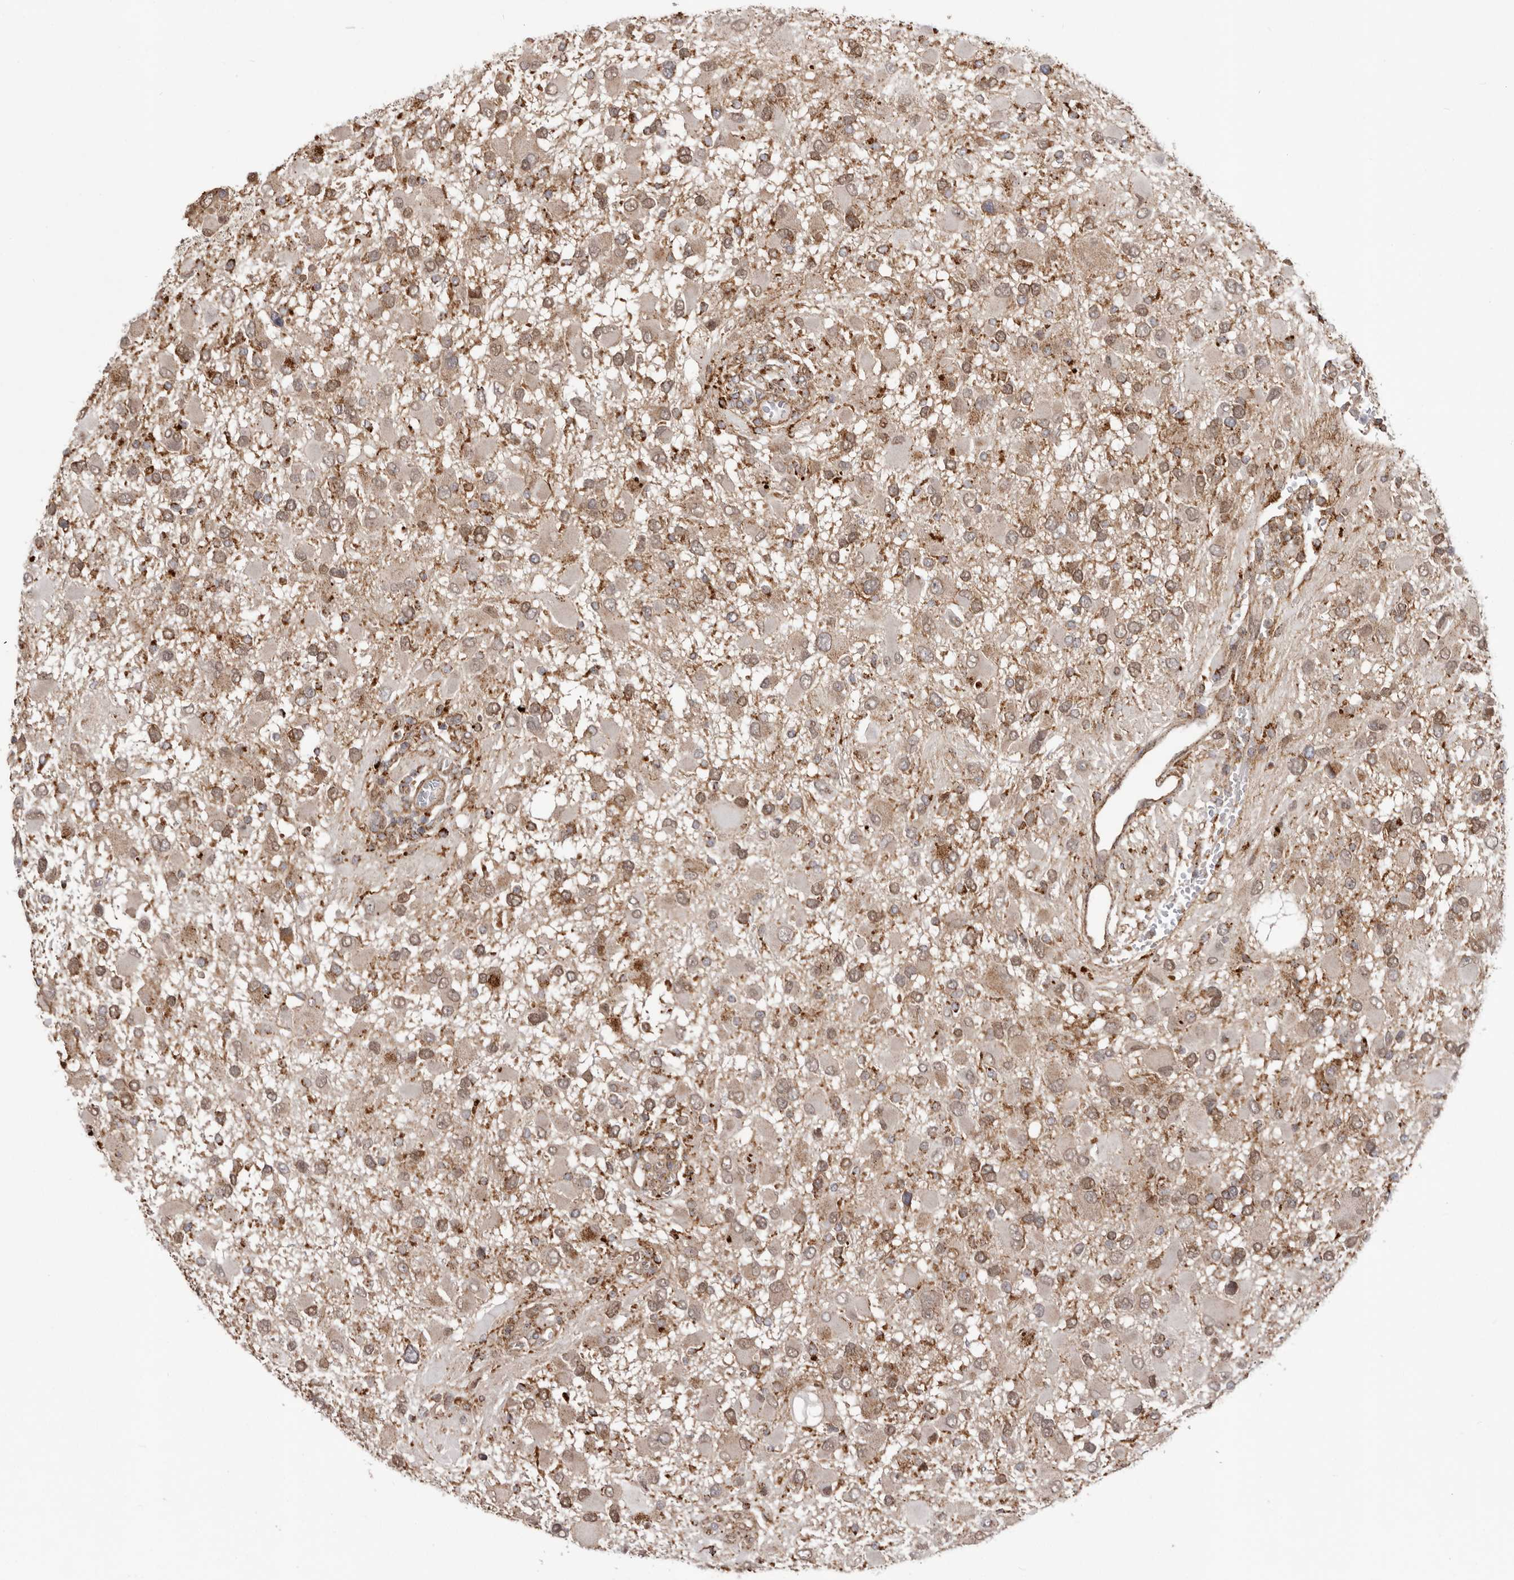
{"staining": {"intensity": "moderate", "quantity": ">75%", "location": "cytoplasmic/membranous,nuclear"}, "tissue": "glioma", "cell_type": "Tumor cells", "image_type": "cancer", "snomed": [{"axis": "morphology", "description": "Glioma, malignant, High grade"}, {"axis": "topography", "description": "Brain"}], "caption": "This is a micrograph of immunohistochemistry staining of glioma, which shows moderate staining in the cytoplasmic/membranous and nuclear of tumor cells.", "gene": "NUP43", "patient": {"sex": "male", "age": 53}}